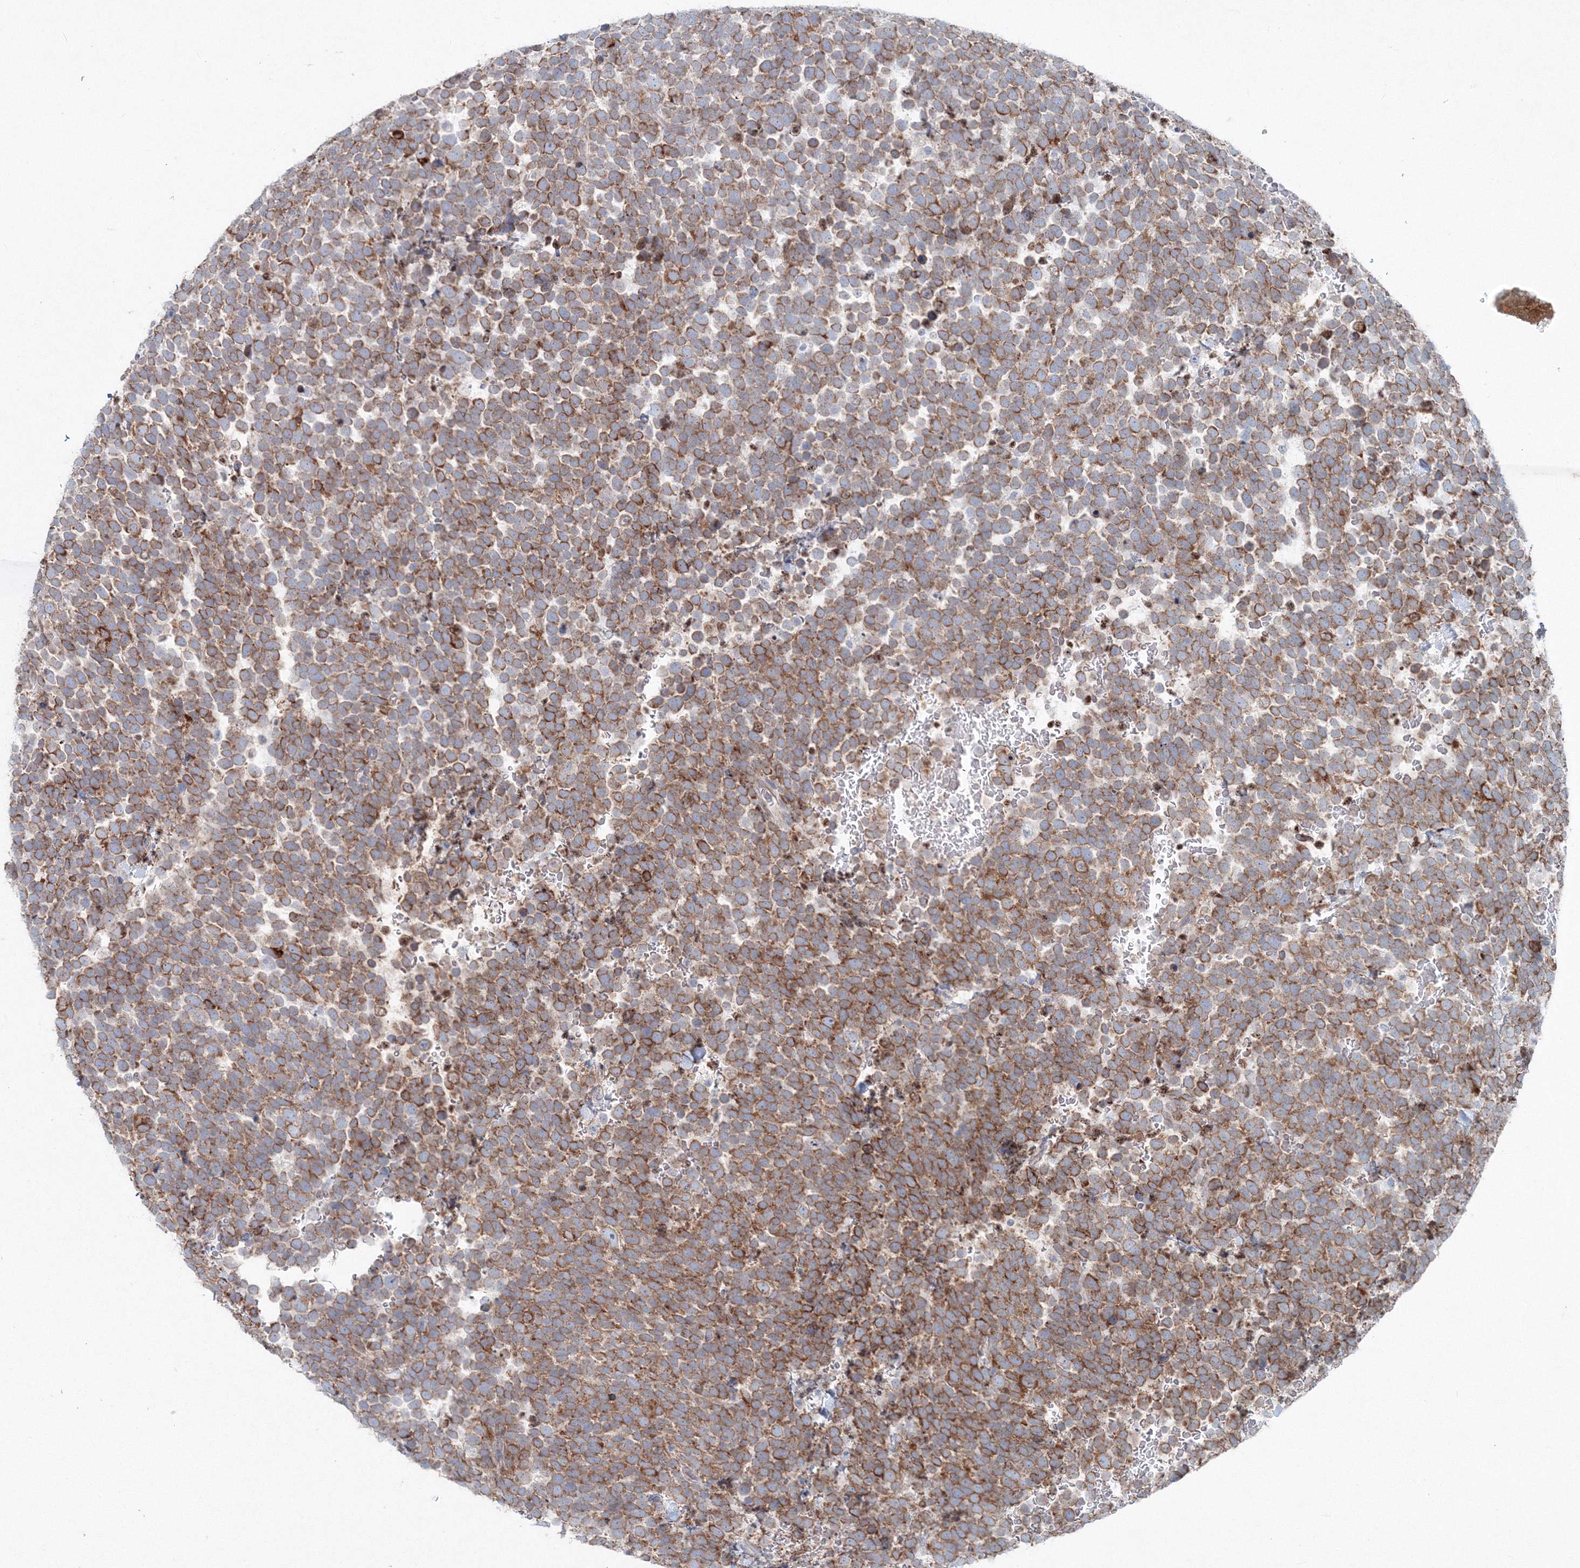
{"staining": {"intensity": "moderate", "quantity": ">75%", "location": "cytoplasmic/membranous"}, "tissue": "urothelial cancer", "cell_type": "Tumor cells", "image_type": "cancer", "snomed": [{"axis": "morphology", "description": "Urothelial carcinoma, High grade"}, {"axis": "topography", "description": "Urinary bladder"}], "caption": "Protein expression analysis of urothelial cancer displays moderate cytoplasmic/membranous positivity in about >75% of tumor cells.", "gene": "RCN1", "patient": {"sex": "female", "age": 82}}